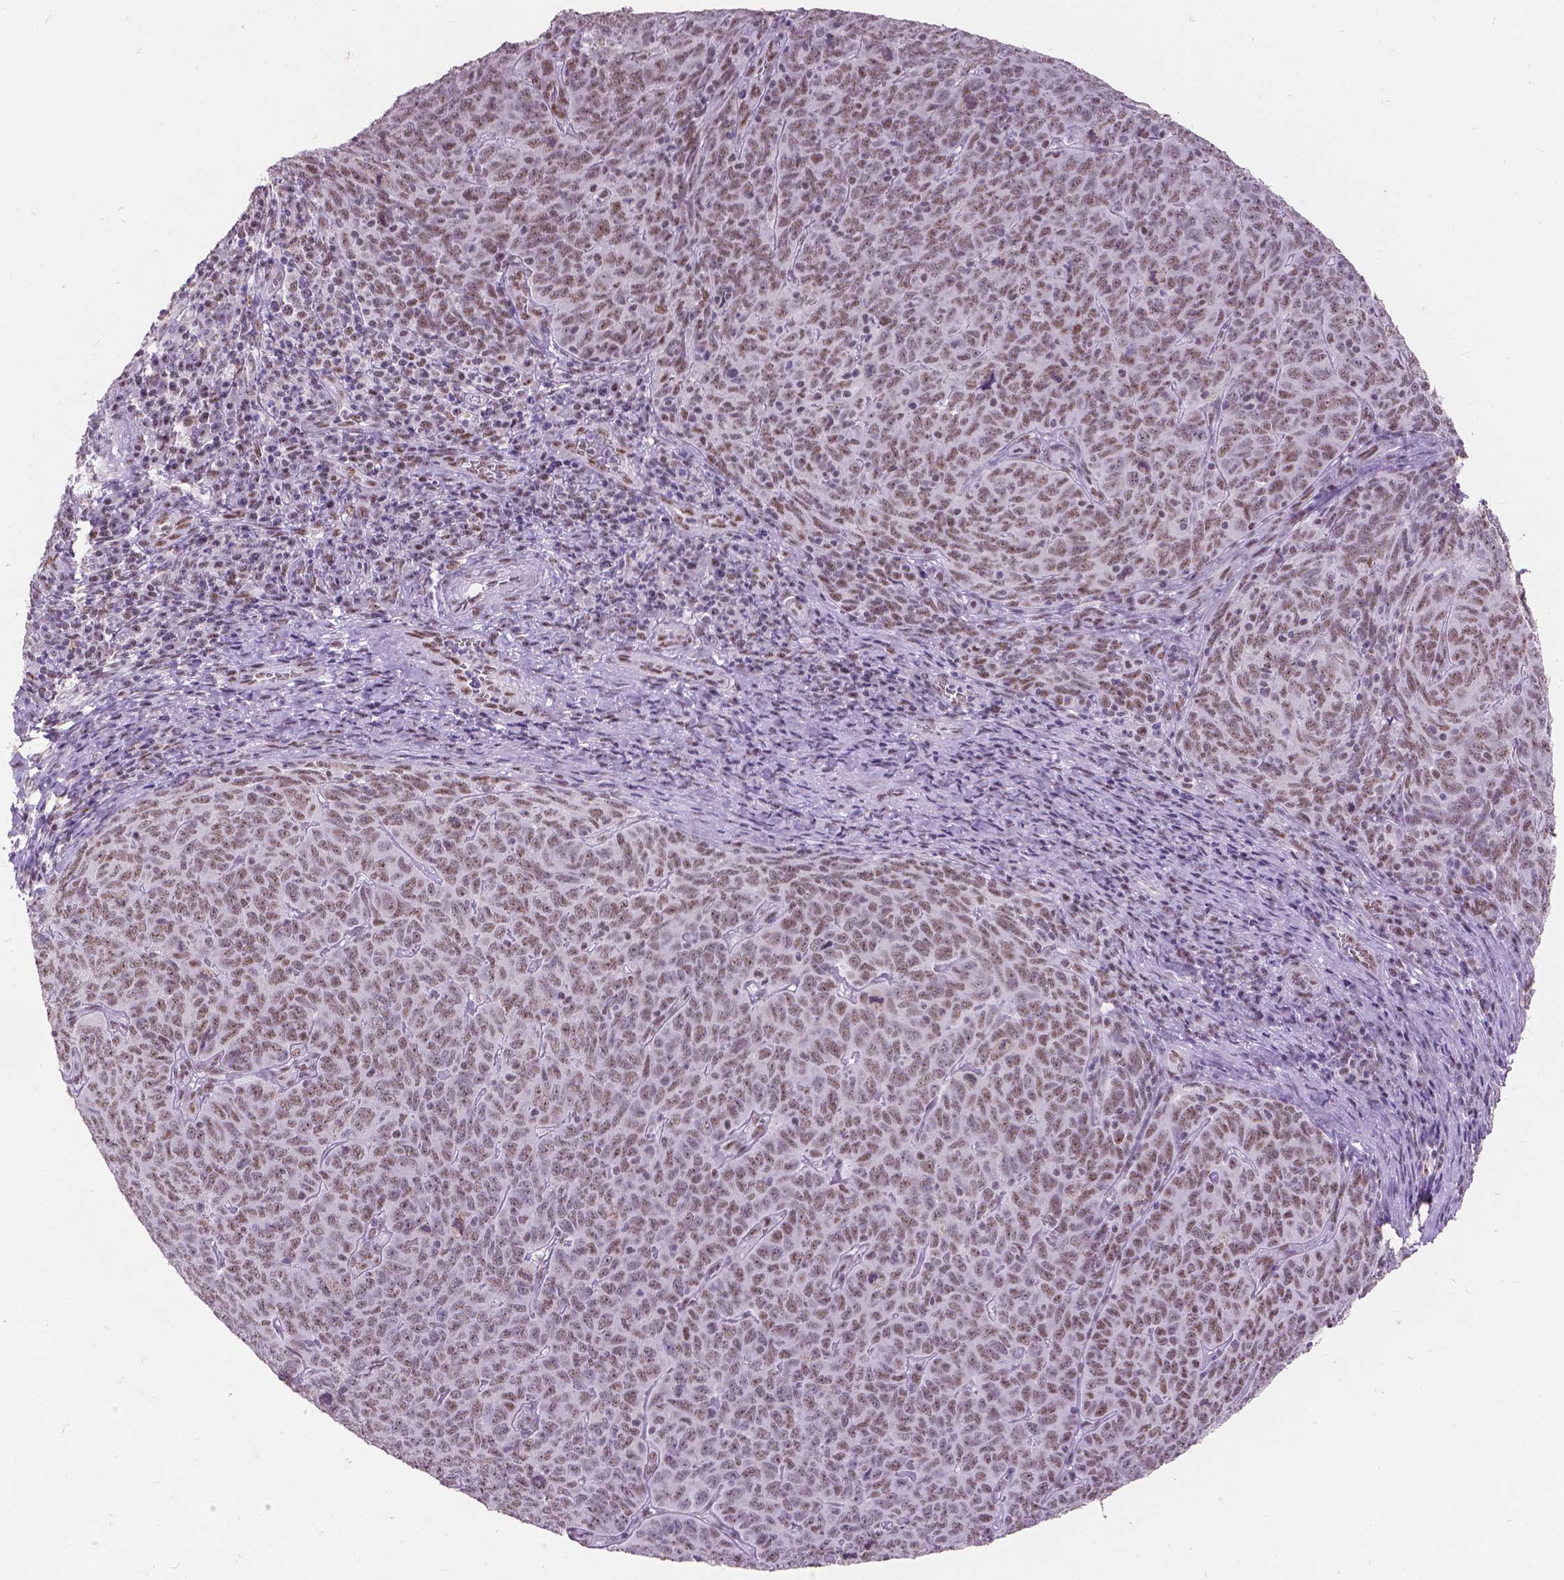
{"staining": {"intensity": "moderate", "quantity": ">75%", "location": "nuclear"}, "tissue": "skin cancer", "cell_type": "Tumor cells", "image_type": "cancer", "snomed": [{"axis": "morphology", "description": "Squamous cell carcinoma, NOS"}, {"axis": "topography", "description": "Skin"}, {"axis": "topography", "description": "Anal"}], "caption": "Skin cancer (squamous cell carcinoma) stained with a brown dye displays moderate nuclear positive expression in approximately >75% of tumor cells.", "gene": "COIL", "patient": {"sex": "female", "age": 51}}